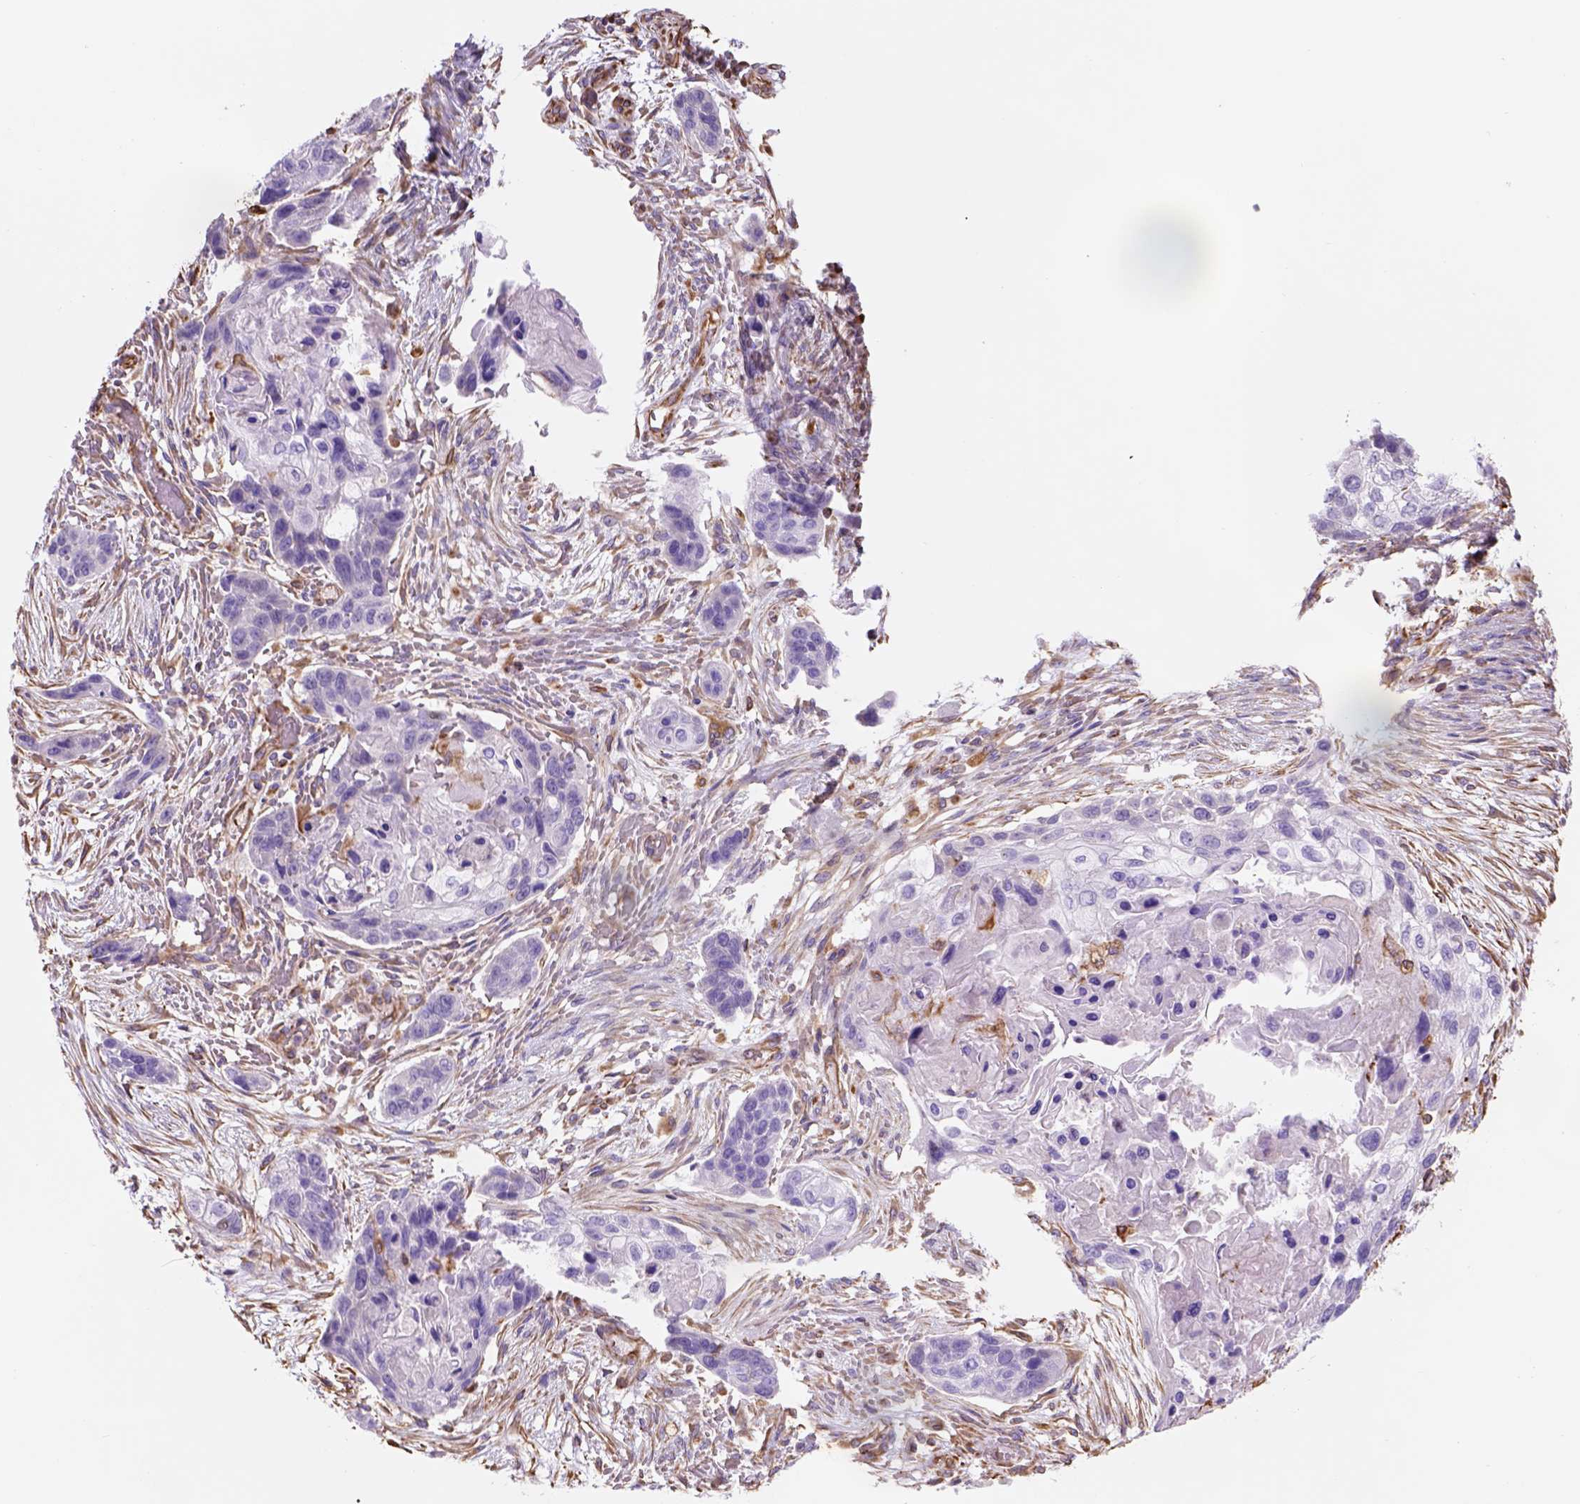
{"staining": {"intensity": "negative", "quantity": "none", "location": "none"}, "tissue": "lung cancer", "cell_type": "Tumor cells", "image_type": "cancer", "snomed": [{"axis": "morphology", "description": "Squamous cell carcinoma, NOS"}, {"axis": "topography", "description": "Lung"}], "caption": "Immunohistochemical staining of lung cancer (squamous cell carcinoma) reveals no significant staining in tumor cells. (IHC, brightfield microscopy, high magnification).", "gene": "ZZZ3", "patient": {"sex": "male", "age": 69}}